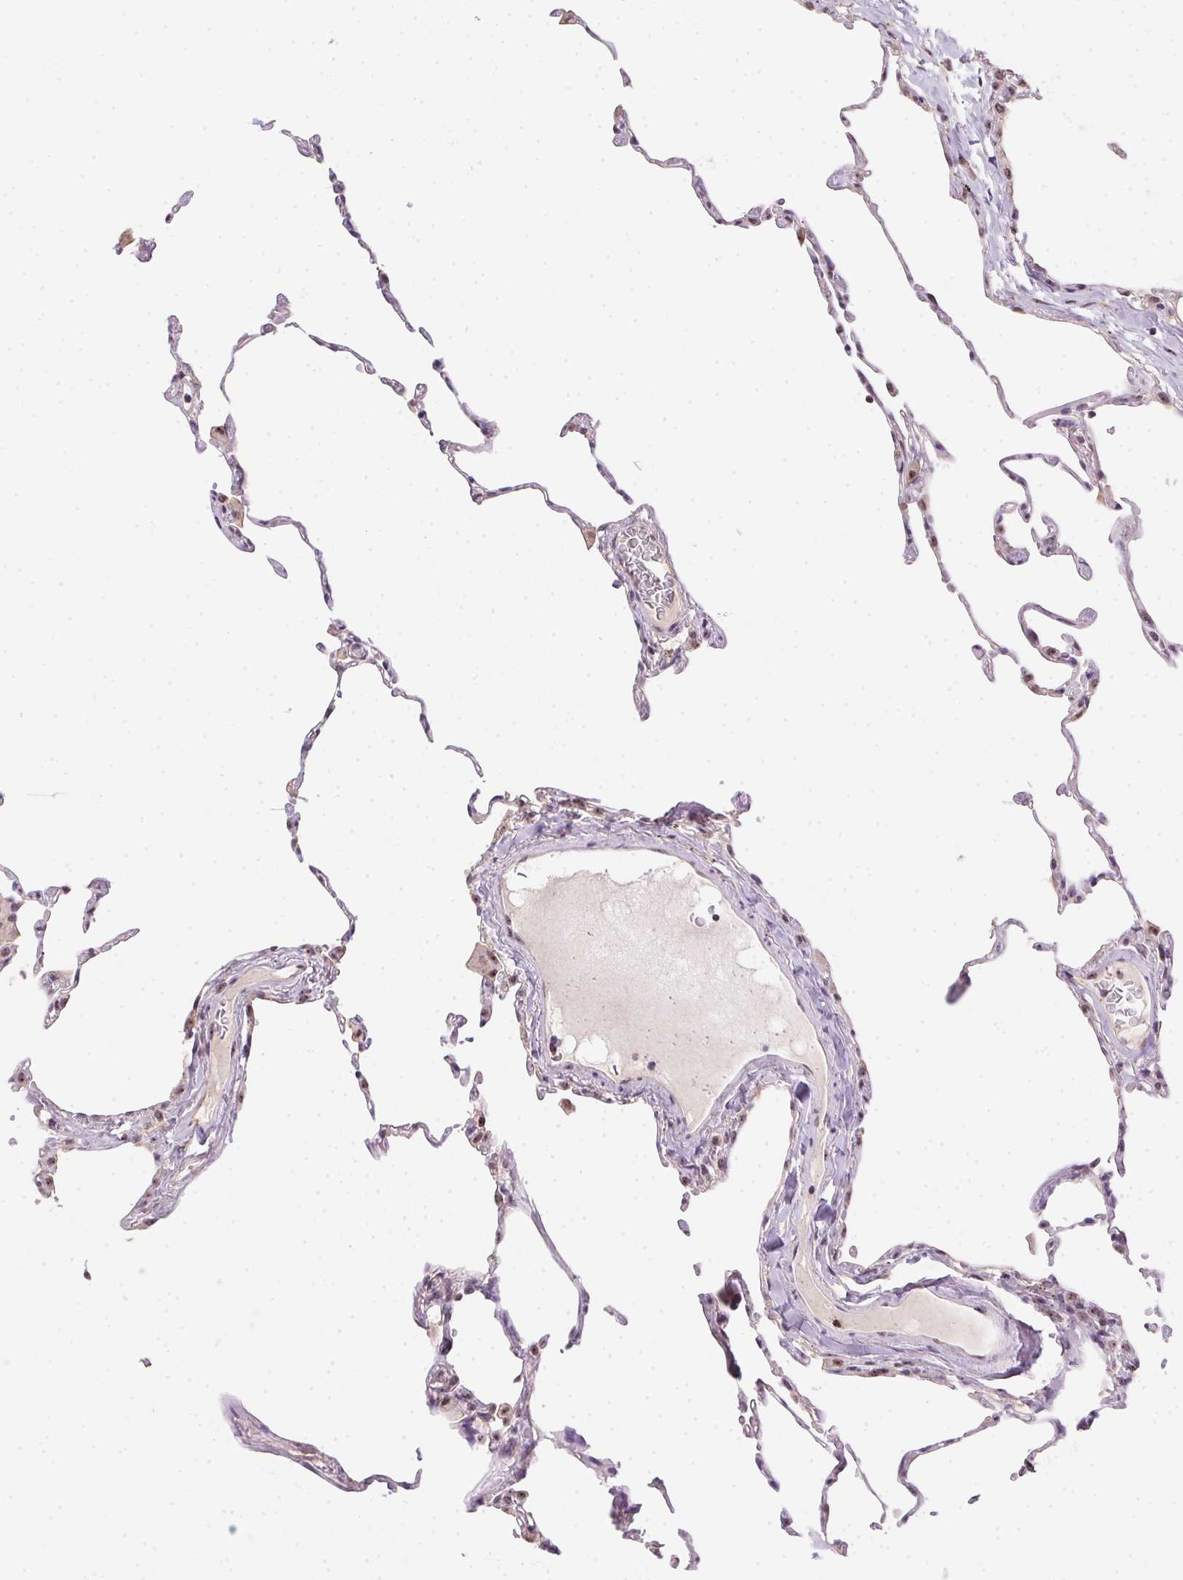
{"staining": {"intensity": "weak", "quantity": "<25%", "location": "nuclear"}, "tissue": "lung", "cell_type": "Alveolar cells", "image_type": "normal", "snomed": [{"axis": "morphology", "description": "Normal tissue, NOS"}, {"axis": "topography", "description": "Lung"}], "caption": "Immunohistochemistry (IHC) histopathology image of benign lung: human lung stained with DAB shows no significant protein positivity in alveolar cells.", "gene": "BATF2", "patient": {"sex": "female", "age": 57}}